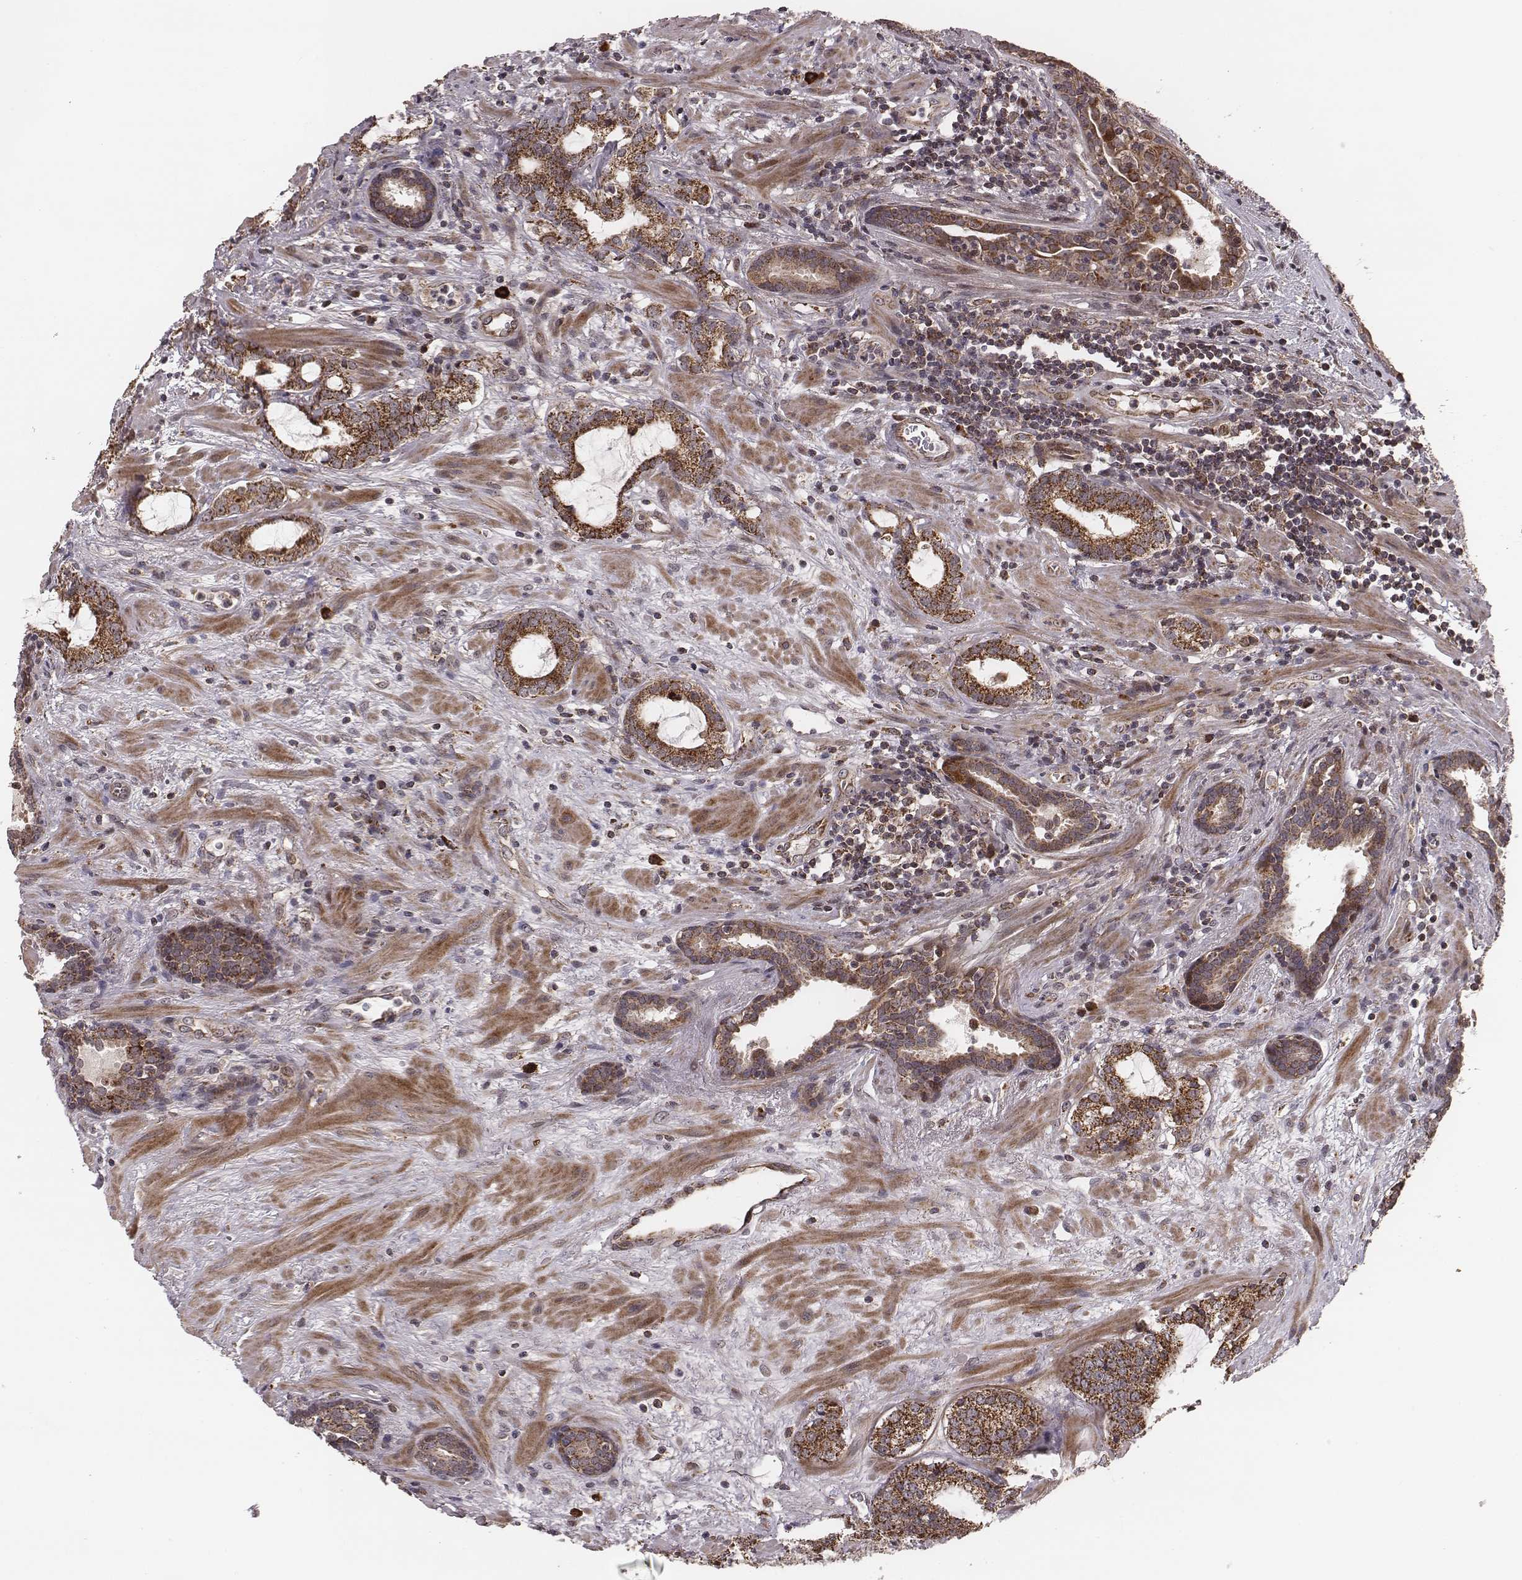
{"staining": {"intensity": "strong", "quantity": ">75%", "location": "cytoplasmic/membranous"}, "tissue": "prostate cancer", "cell_type": "Tumor cells", "image_type": "cancer", "snomed": [{"axis": "morphology", "description": "Adenocarcinoma, NOS"}, {"axis": "topography", "description": "Prostate"}], "caption": "Tumor cells display strong cytoplasmic/membranous staining in approximately >75% of cells in adenocarcinoma (prostate). The protein of interest is stained brown, and the nuclei are stained in blue (DAB IHC with brightfield microscopy, high magnification).", "gene": "ZDHHC21", "patient": {"sex": "male", "age": 66}}